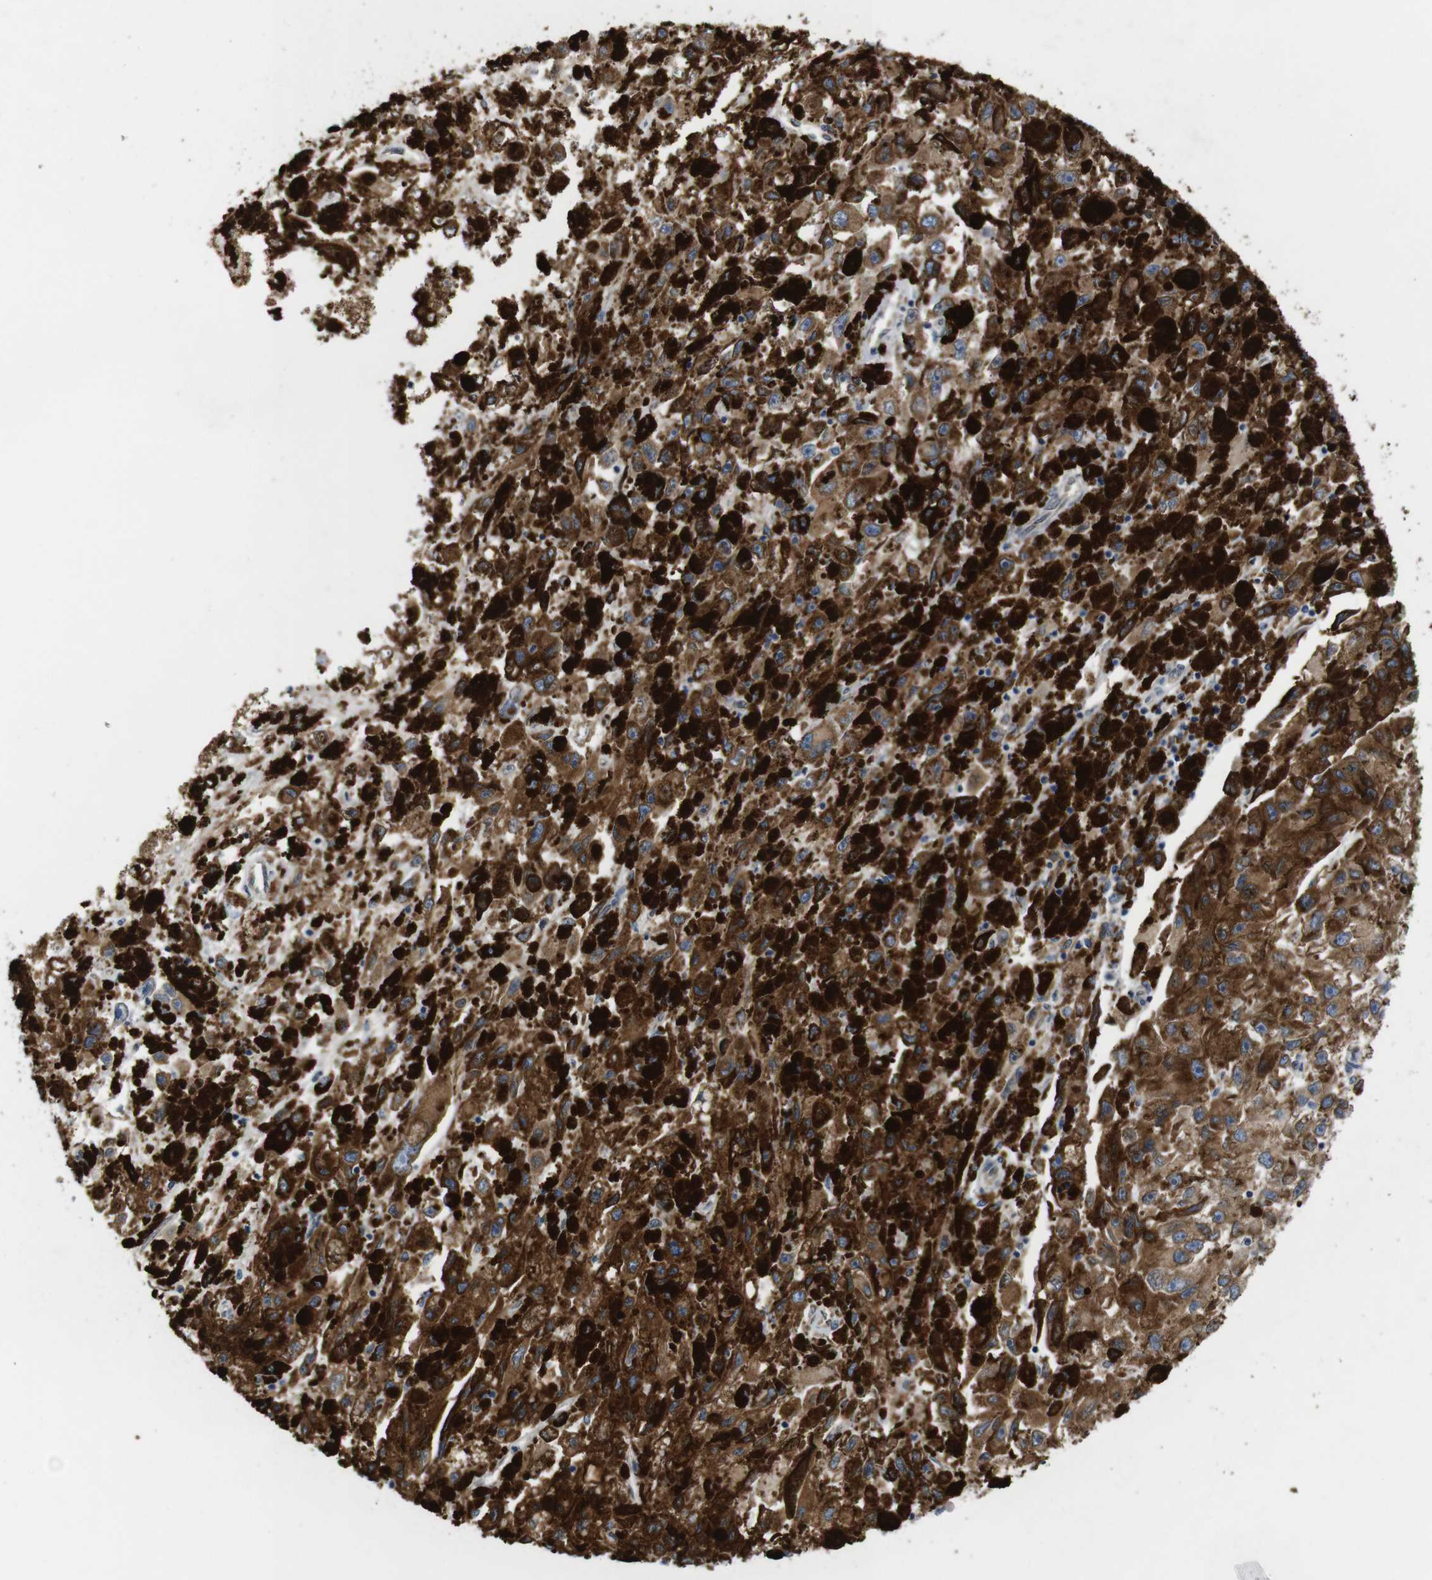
{"staining": {"intensity": "strong", "quantity": ">75%", "location": "cytoplasmic/membranous"}, "tissue": "melanoma", "cell_type": "Tumor cells", "image_type": "cancer", "snomed": [{"axis": "morphology", "description": "Malignant melanoma, NOS"}, {"axis": "topography", "description": "Skin"}], "caption": "High-magnification brightfield microscopy of malignant melanoma stained with DAB (brown) and counterstained with hematoxylin (blue). tumor cells exhibit strong cytoplasmic/membranous expression is present in approximately>75% of cells.", "gene": "HACD3", "patient": {"sex": "female", "age": 104}}